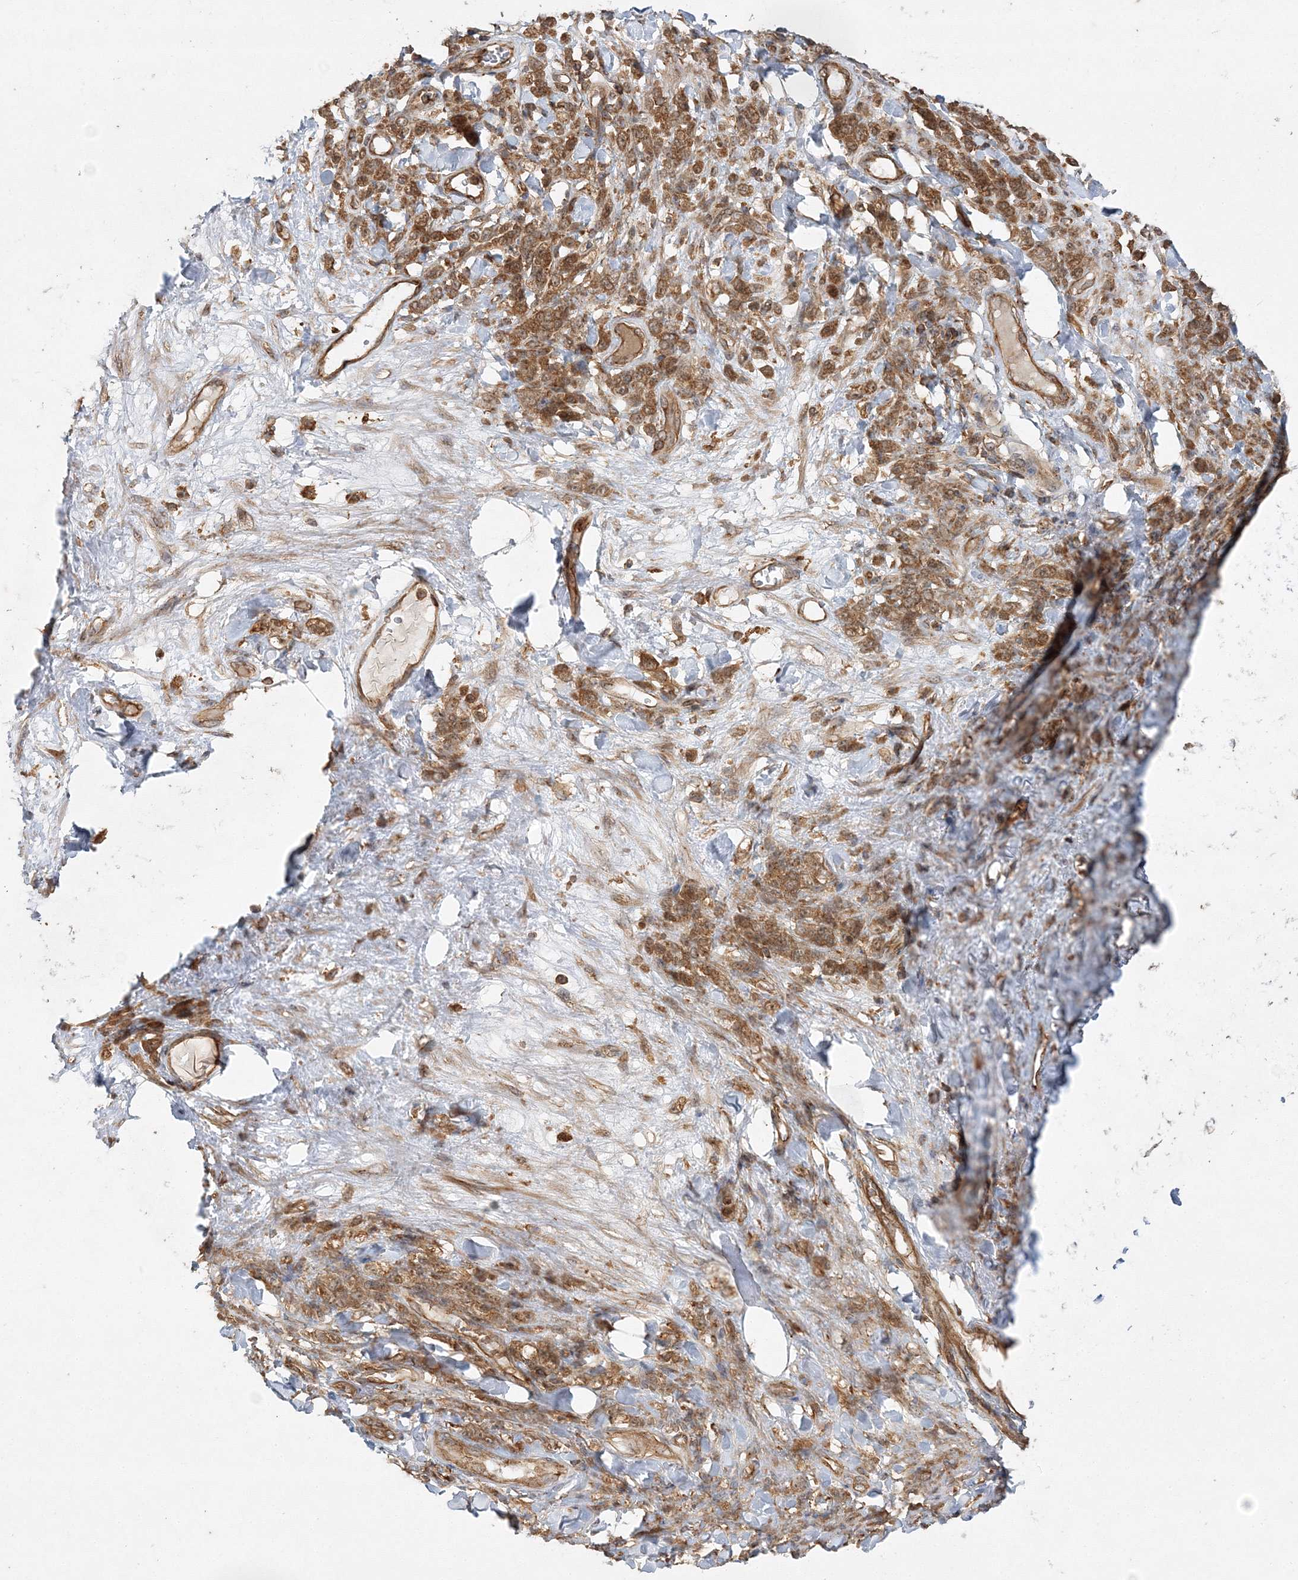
{"staining": {"intensity": "moderate", "quantity": ">75%", "location": "cytoplasmic/membranous"}, "tissue": "stomach cancer", "cell_type": "Tumor cells", "image_type": "cancer", "snomed": [{"axis": "morphology", "description": "Normal tissue, NOS"}, {"axis": "morphology", "description": "Adenocarcinoma, NOS"}, {"axis": "topography", "description": "Stomach"}], "caption": "This is an image of IHC staining of adenocarcinoma (stomach), which shows moderate expression in the cytoplasmic/membranous of tumor cells.", "gene": "WDR37", "patient": {"sex": "male", "age": 82}}